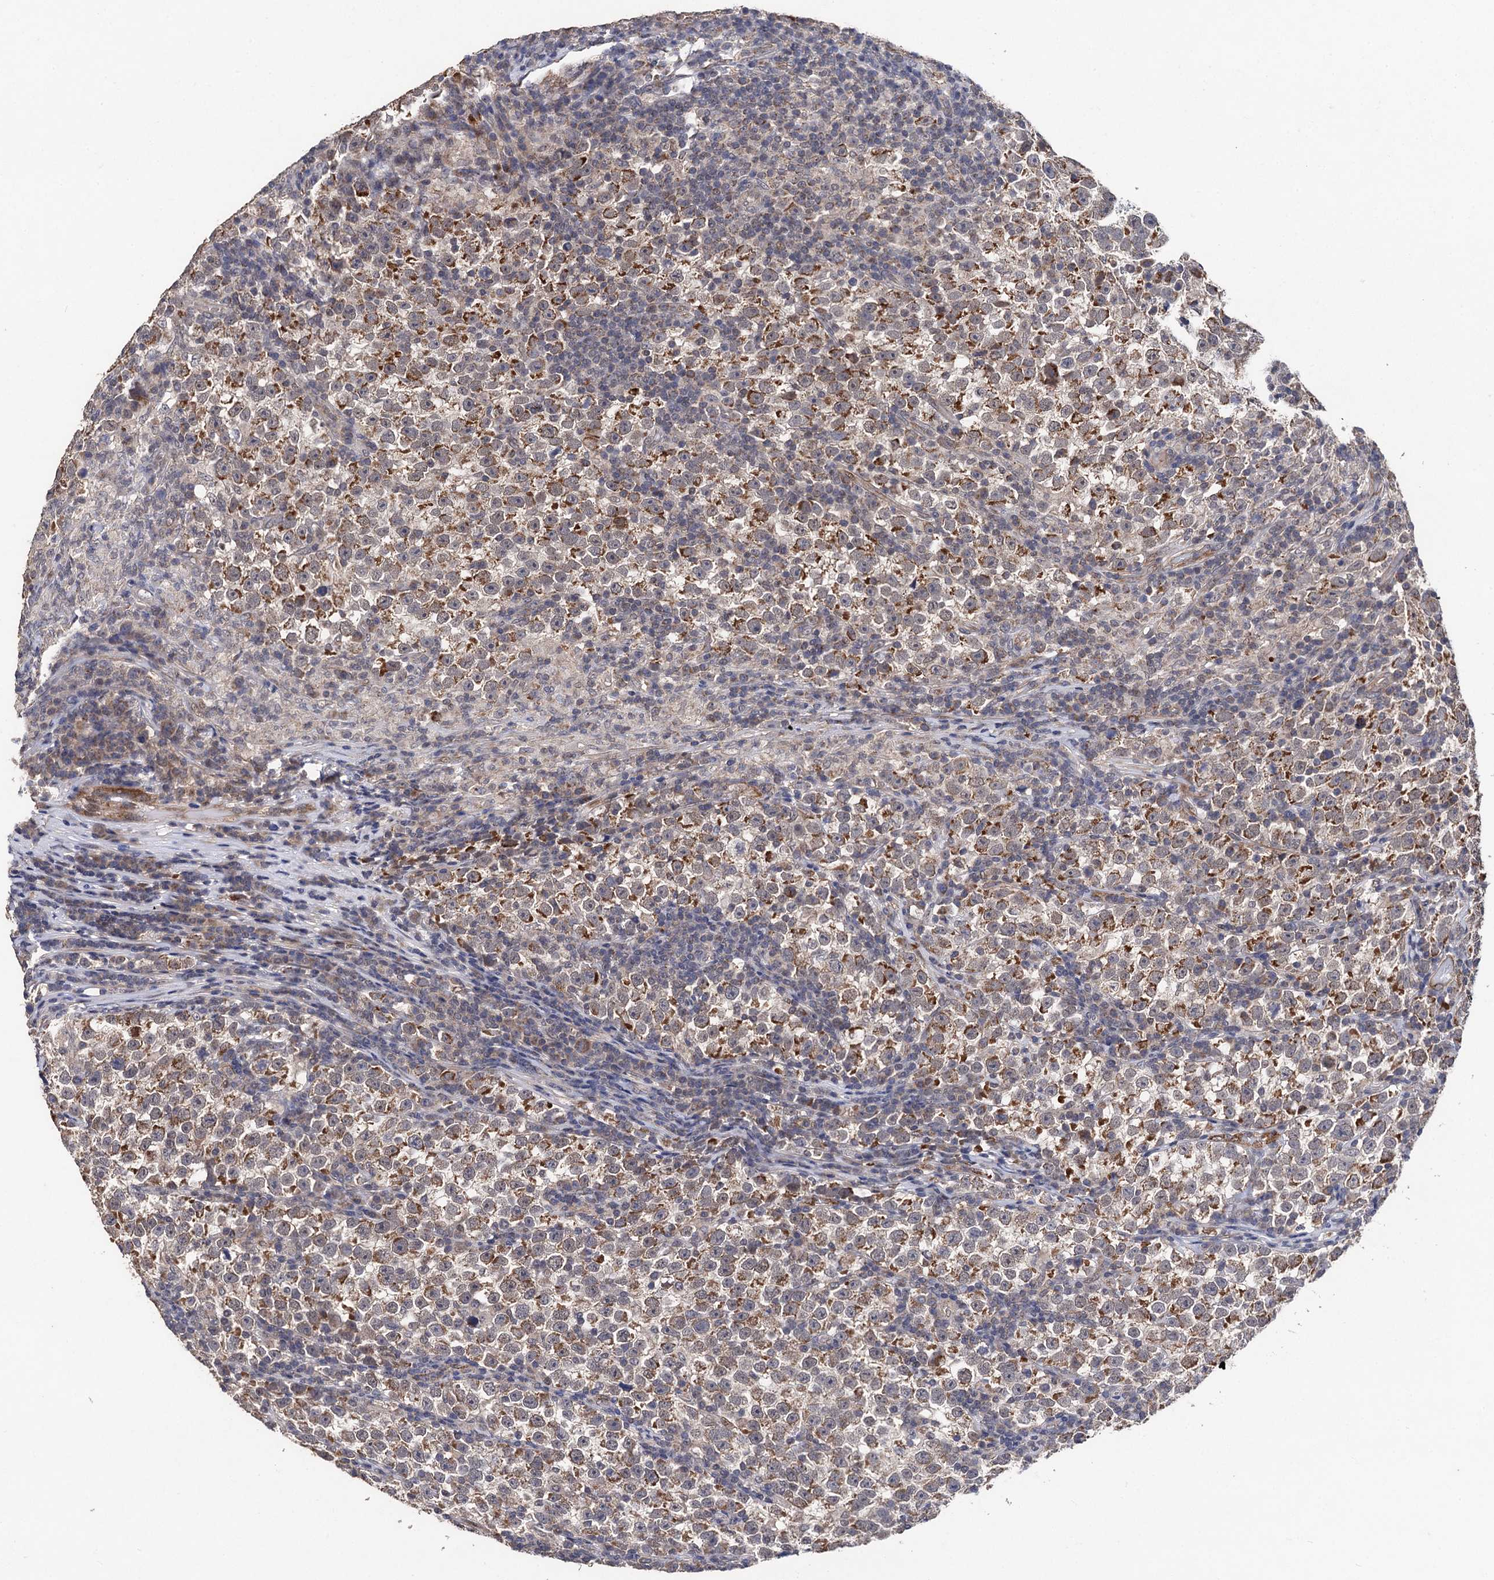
{"staining": {"intensity": "moderate", "quantity": ">75%", "location": "cytoplasmic/membranous"}, "tissue": "testis cancer", "cell_type": "Tumor cells", "image_type": "cancer", "snomed": [{"axis": "morphology", "description": "Normal tissue, NOS"}, {"axis": "morphology", "description": "Seminoma, NOS"}, {"axis": "topography", "description": "Testis"}], "caption": "Protein staining displays moderate cytoplasmic/membranous staining in approximately >75% of tumor cells in seminoma (testis).", "gene": "PPTC7", "patient": {"sex": "male", "age": 43}}